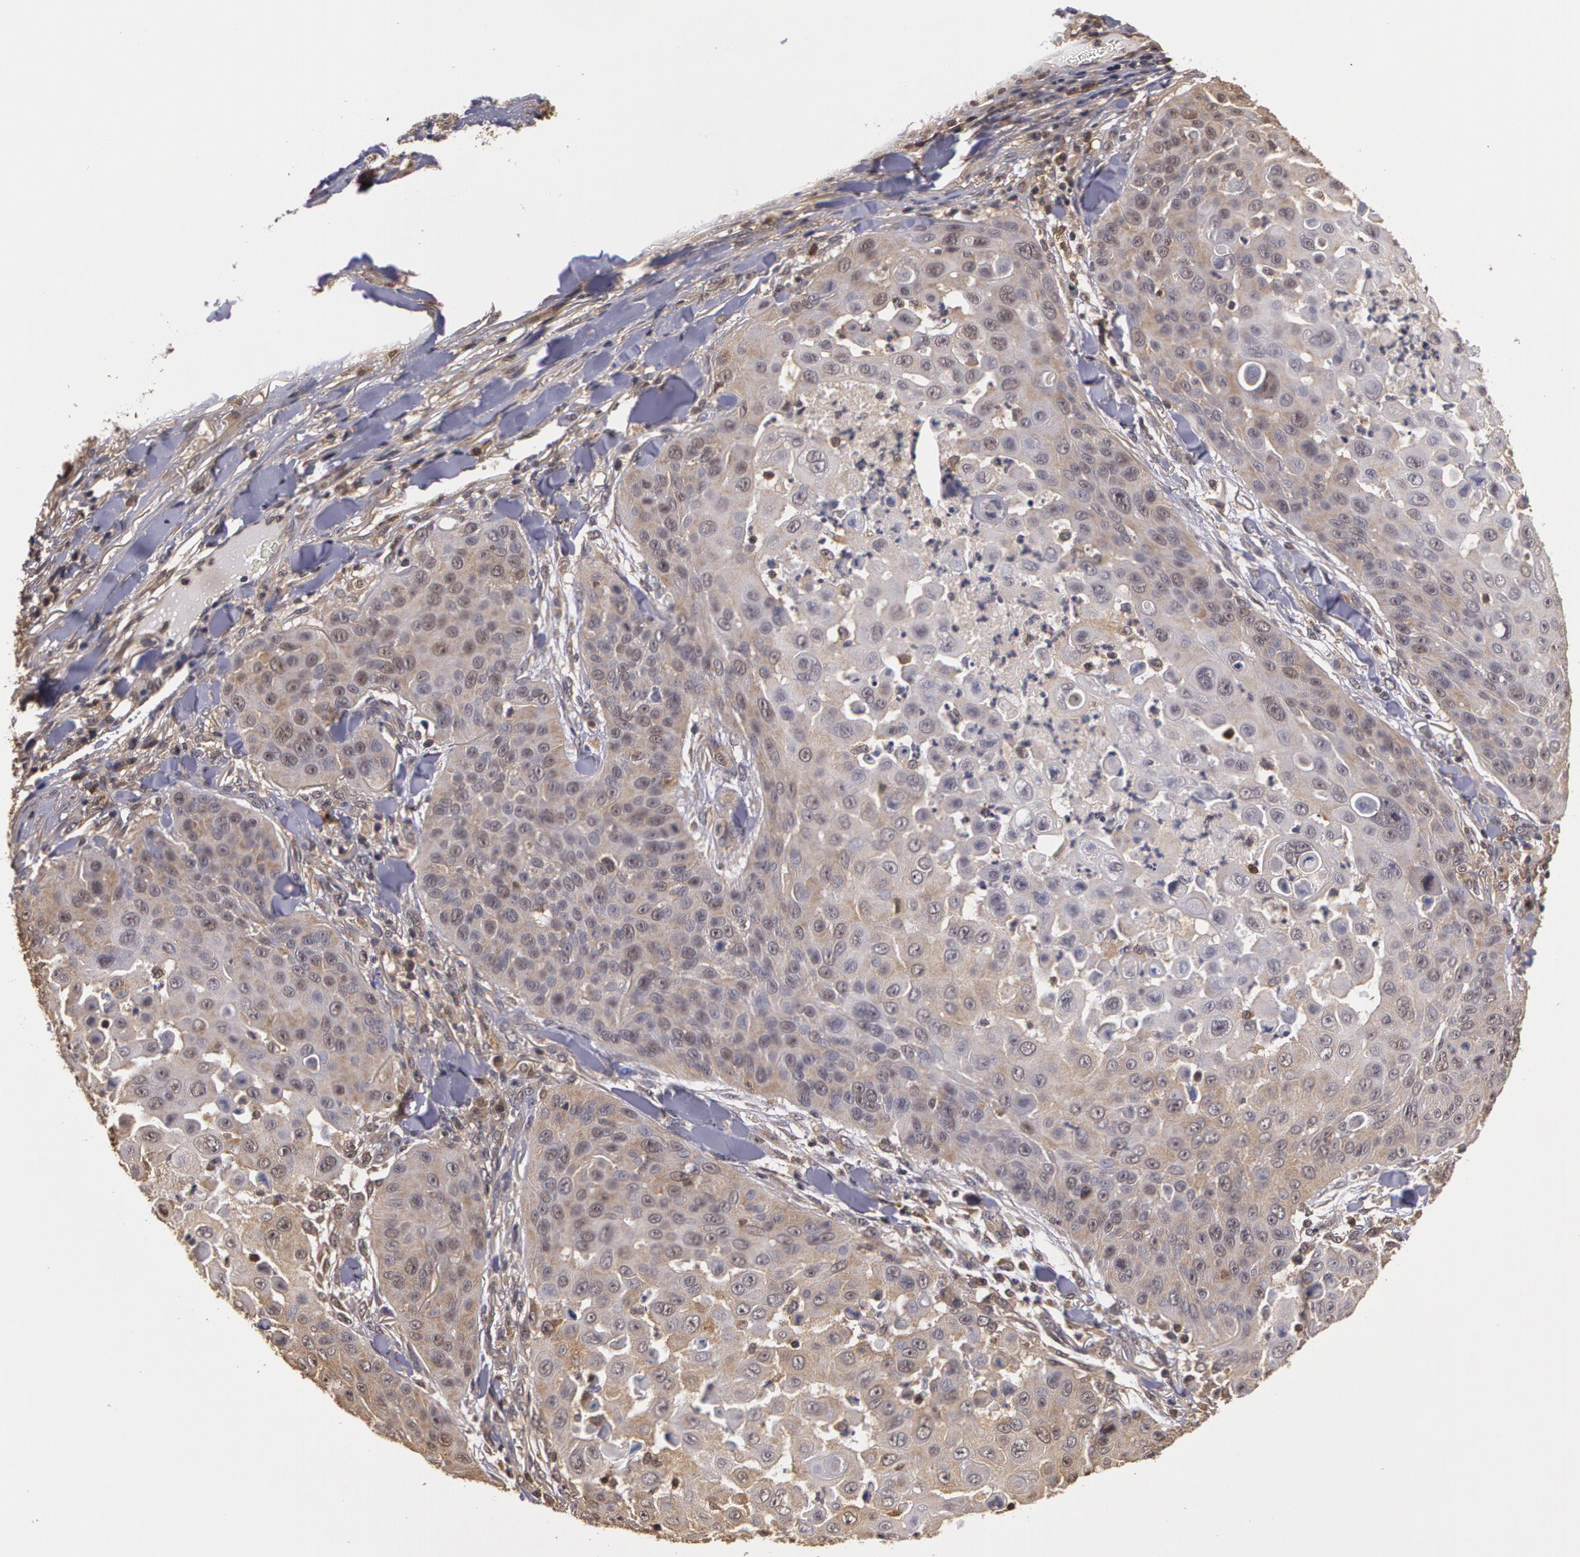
{"staining": {"intensity": "weak", "quantity": "25%-75%", "location": "cytoplasmic/membranous"}, "tissue": "skin cancer", "cell_type": "Tumor cells", "image_type": "cancer", "snomed": [{"axis": "morphology", "description": "Squamous cell carcinoma, NOS"}, {"axis": "topography", "description": "Skin"}], "caption": "Brown immunohistochemical staining in human skin squamous cell carcinoma demonstrates weak cytoplasmic/membranous positivity in approximately 25%-75% of tumor cells.", "gene": "AHSA1", "patient": {"sex": "male", "age": 82}}